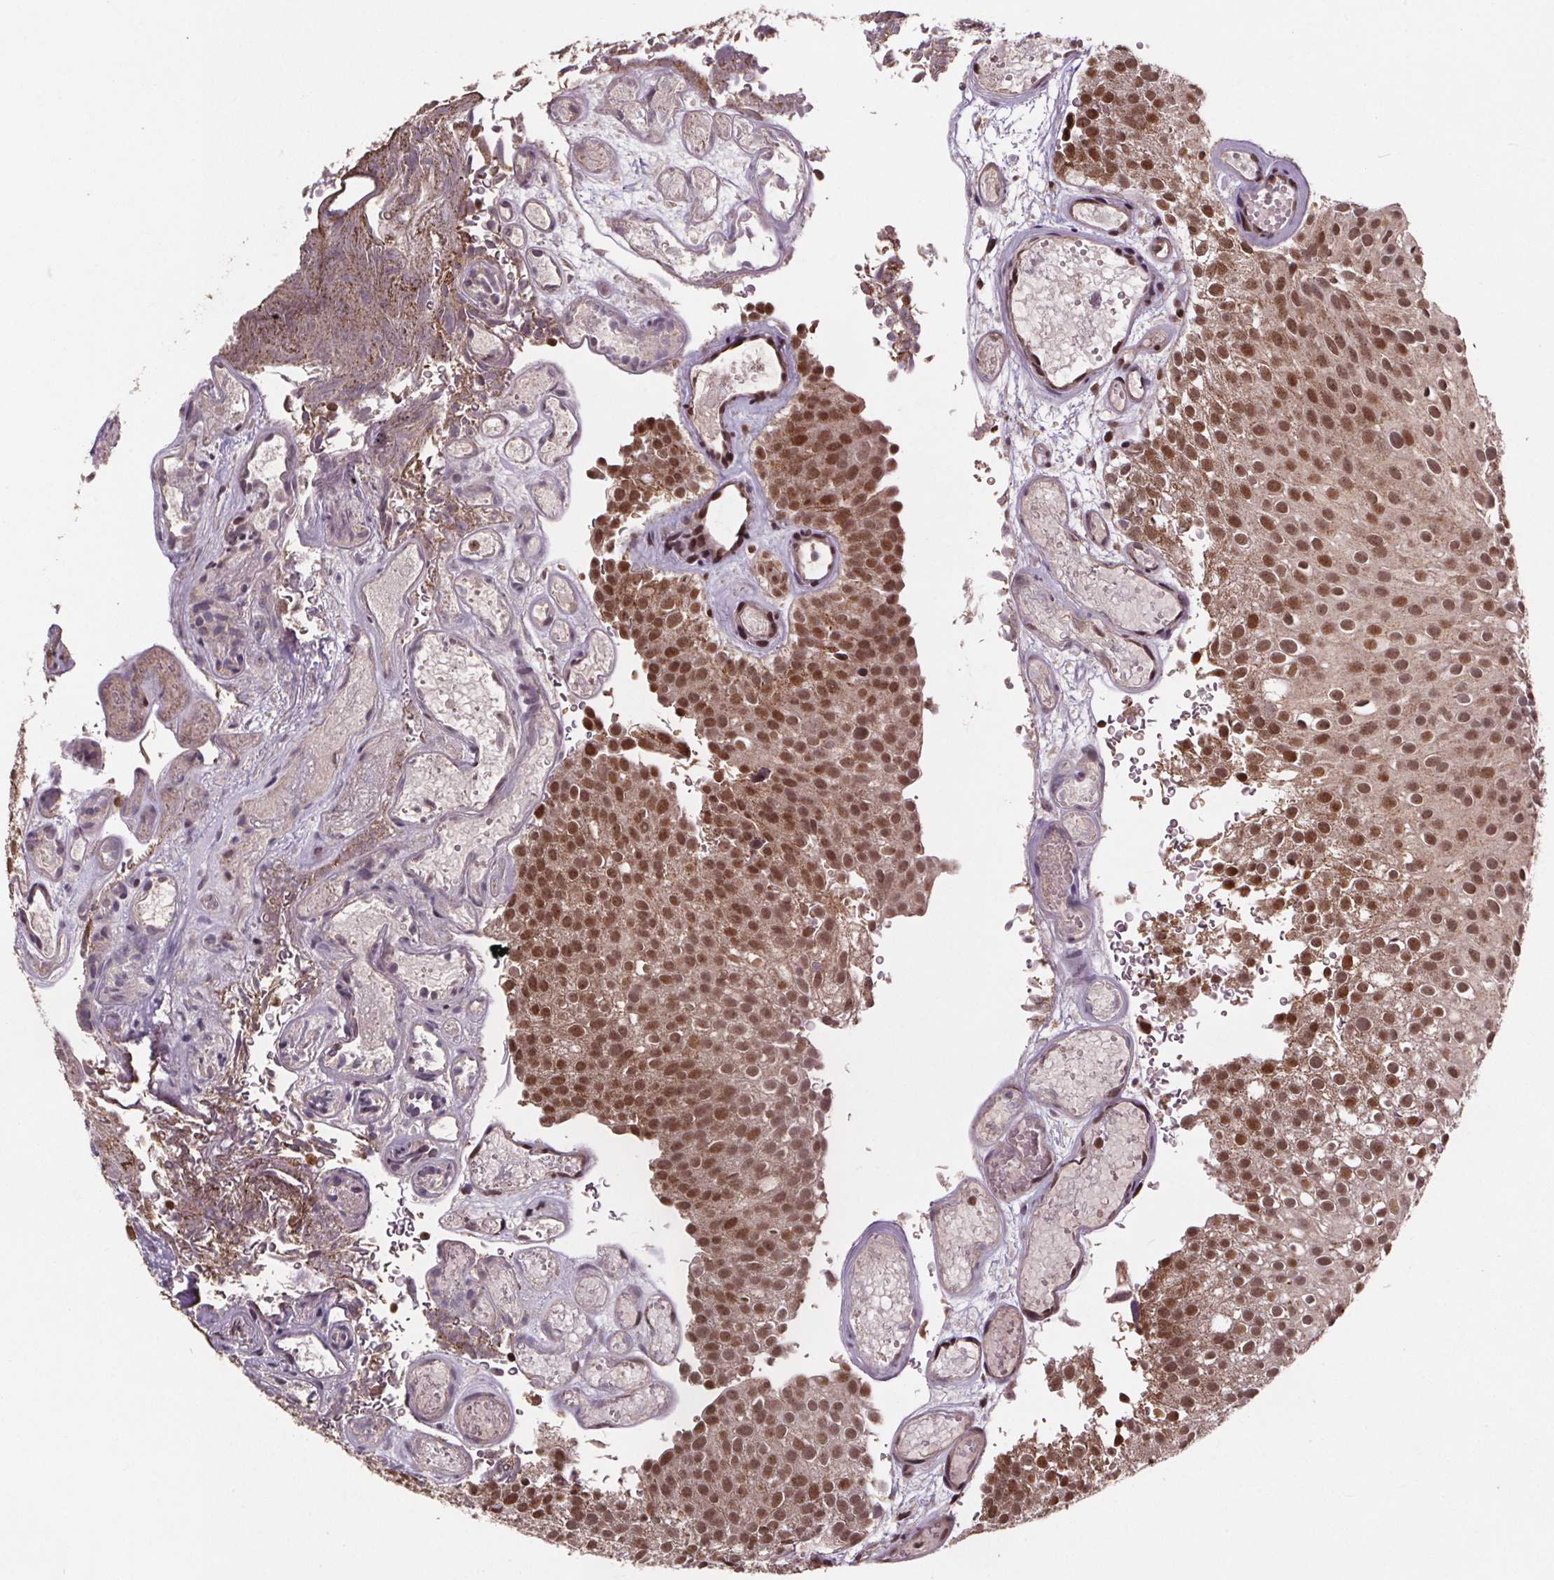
{"staining": {"intensity": "moderate", "quantity": ">75%", "location": "nuclear"}, "tissue": "urothelial cancer", "cell_type": "Tumor cells", "image_type": "cancer", "snomed": [{"axis": "morphology", "description": "Urothelial carcinoma, Low grade"}, {"axis": "topography", "description": "Urinary bladder"}], "caption": "IHC histopathology image of neoplastic tissue: urothelial cancer stained using immunohistochemistry (IHC) reveals medium levels of moderate protein expression localized specifically in the nuclear of tumor cells, appearing as a nuclear brown color.", "gene": "JARID2", "patient": {"sex": "male", "age": 78}}